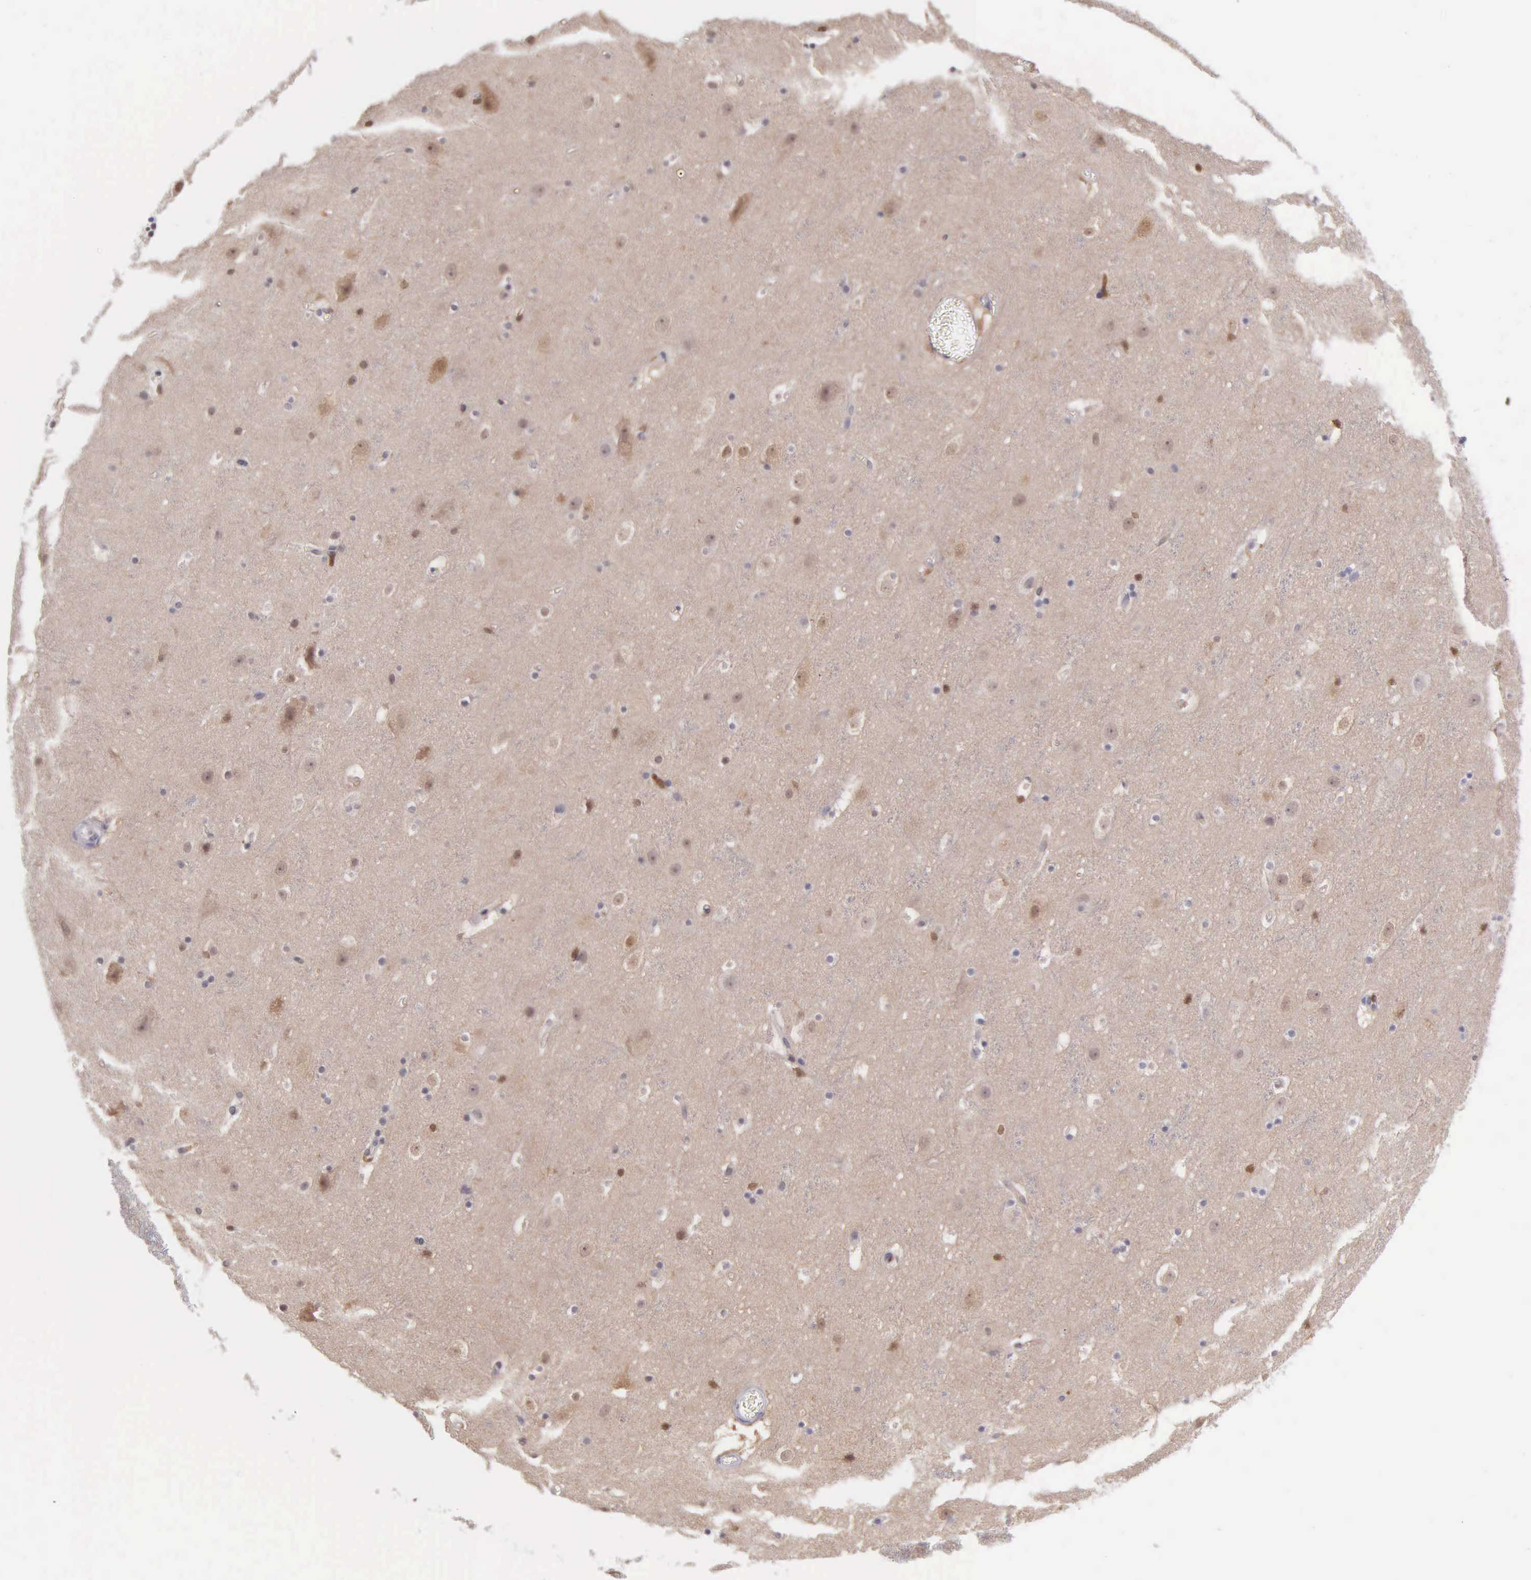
{"staining": {"intensity": "negative", "quantity": "none", "location": "none"}, "tissue": "cerebral cortex", "cell_type": "Endothelial cells", "image_type": "normal", "snomed": [{"axis": "morphology", "description": "Normal tissue, NOS"}, {"axis": "topography", "description": "Cerebral cortex"}], "caption": "Protein analysis of benign cerebral cortex demonstrates no significant staining in endothelial cells.", "gene": "BID", "patient": {"sex": "male", "age": 45}}